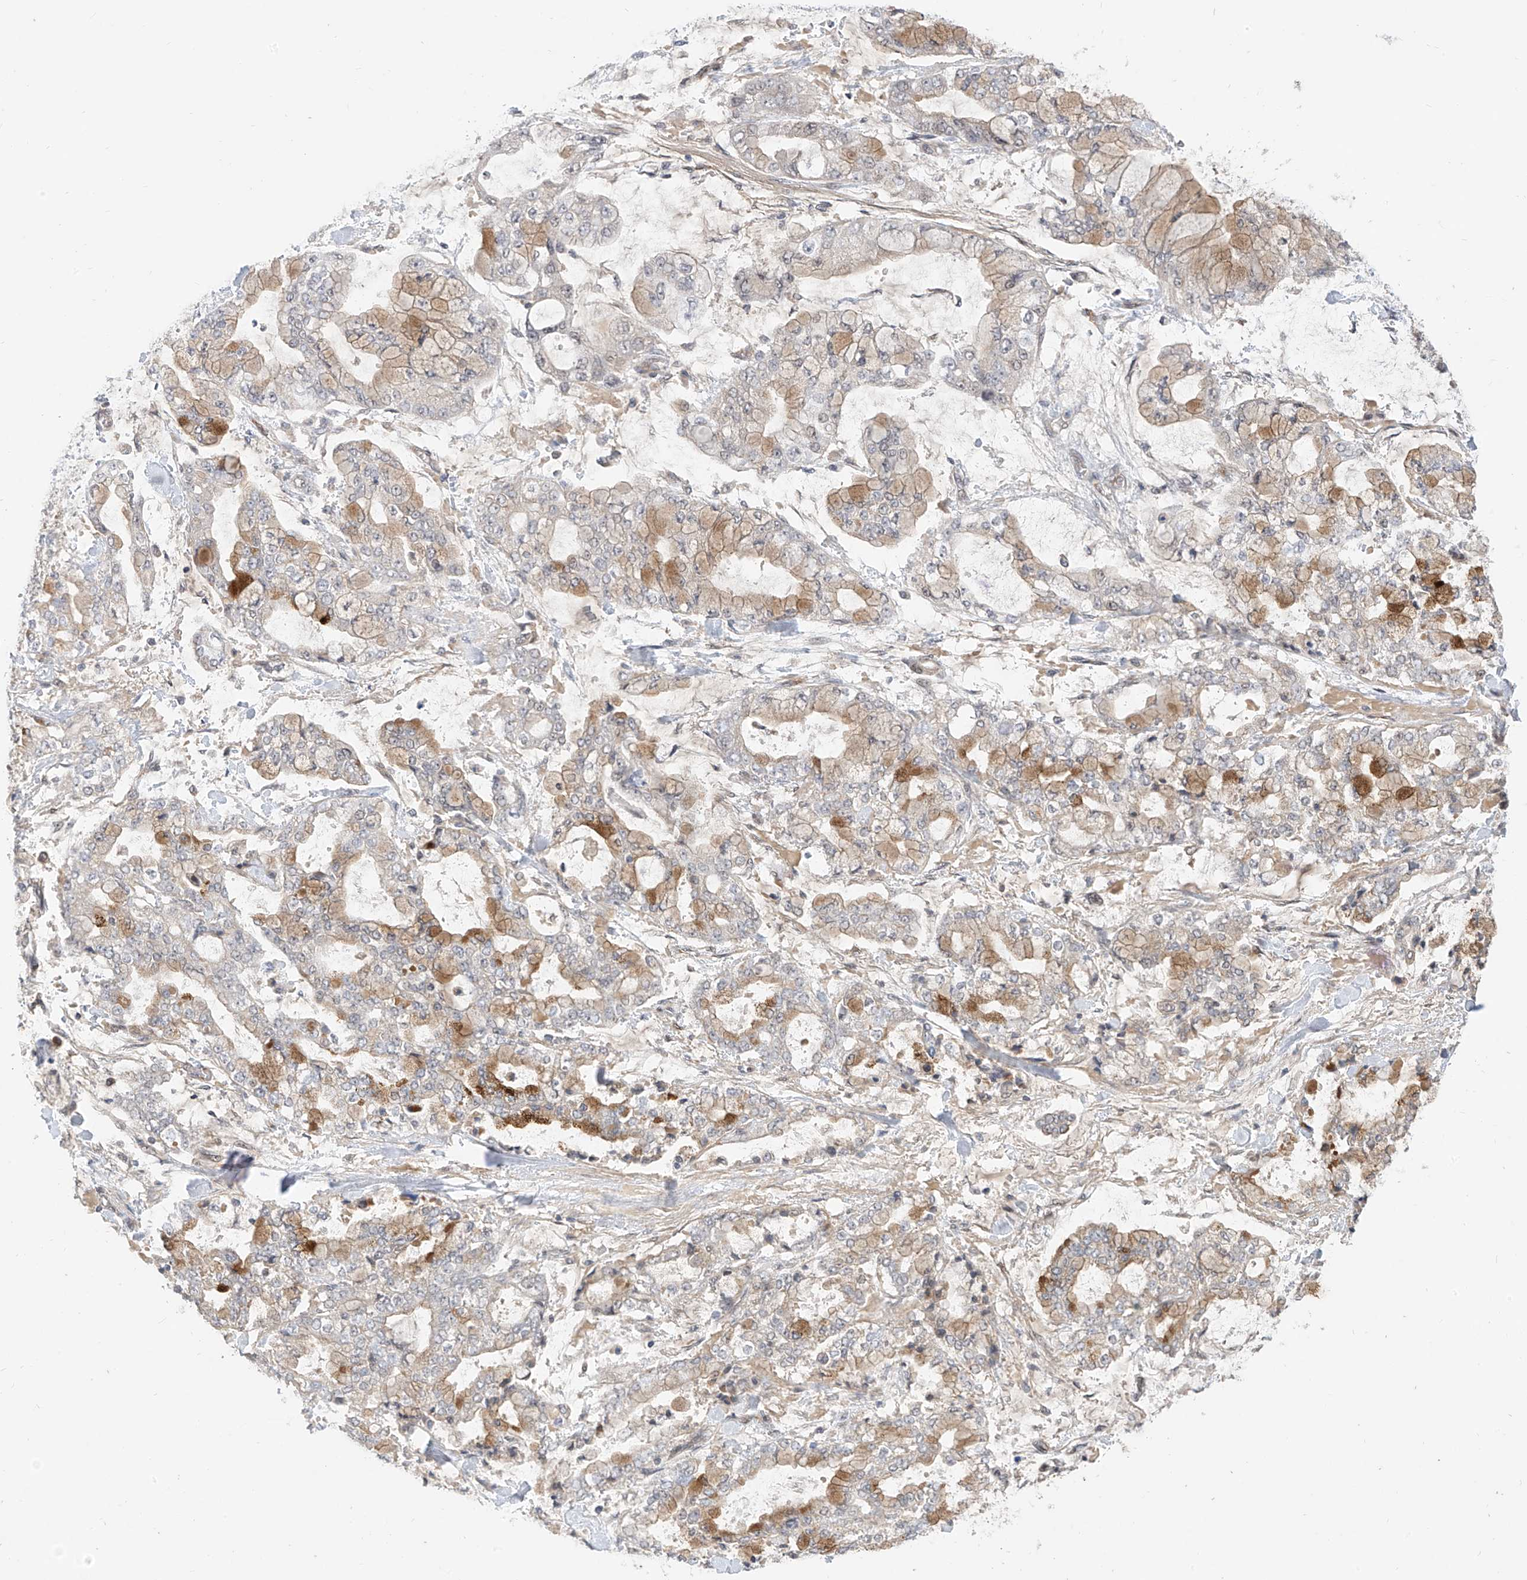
{"staining": {"intensity": "moderate", "quantity": "<25%", "location": "cytoplasmic/membranous"}, "tissue": "stomach cancer", "cell_type": "Tumor cells", "image_type": "cancer", "snomed": [{"axis": "morphology", "description": "Normal tissue, NOS"}, {"axis": "morphology", "description": "Adenocarcinoma, NOS"}, {"axis": "topography", "description": "Stomach, upper"}, {"axis": "topography", "description": "Stomach"}], "caption": "A photomicrograph of stomach cancer stained for a protein reveals moderate cytoplasmic/membranous brown staining in tumor cells. (brown staining indicates protein expression, while blue staining denotes nuclei).", "gene": "MRTFA", "patient": {"sex": "male", "age": 76}}